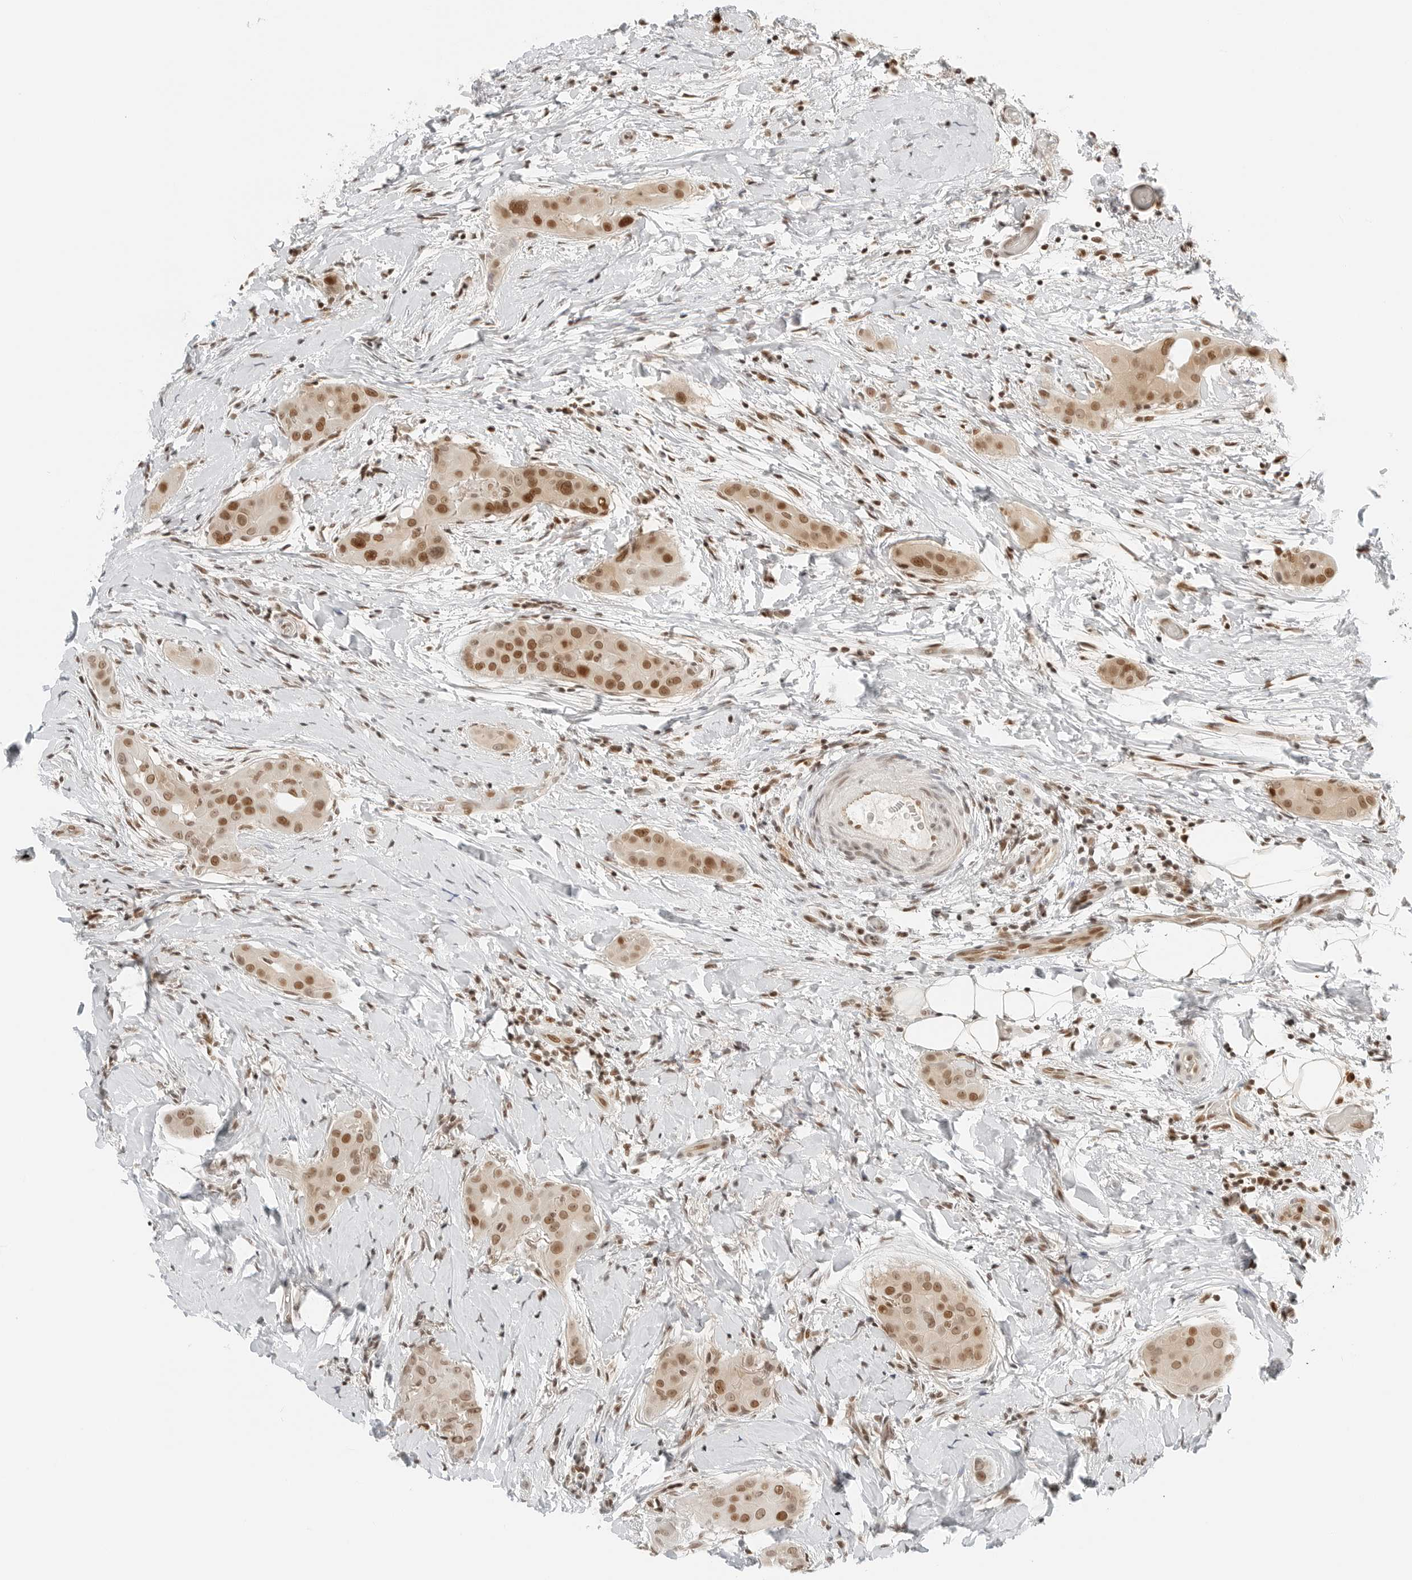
{"staining": {"intensity": "strong", "quantity": ">75%", "location": "nuclear"}, "tissue": "thyroid cancer", "cell_type": "Tumor cells", "image_type": "cancer", "snomed": [{"axis": "morphology", "description": "Papillary adenocarcinoma, NOS"}, {"axis": "topography", "description": "Thyroid gland"}], "caption": "Approximately >75% of tumor cells in human thyroid papillary adenocarcinoma display strong nuclear protein staining as visualized by brown immunohistochemical staining.", "gene": "CRTC2", "patient": {"sex": "male", "age": 33}}